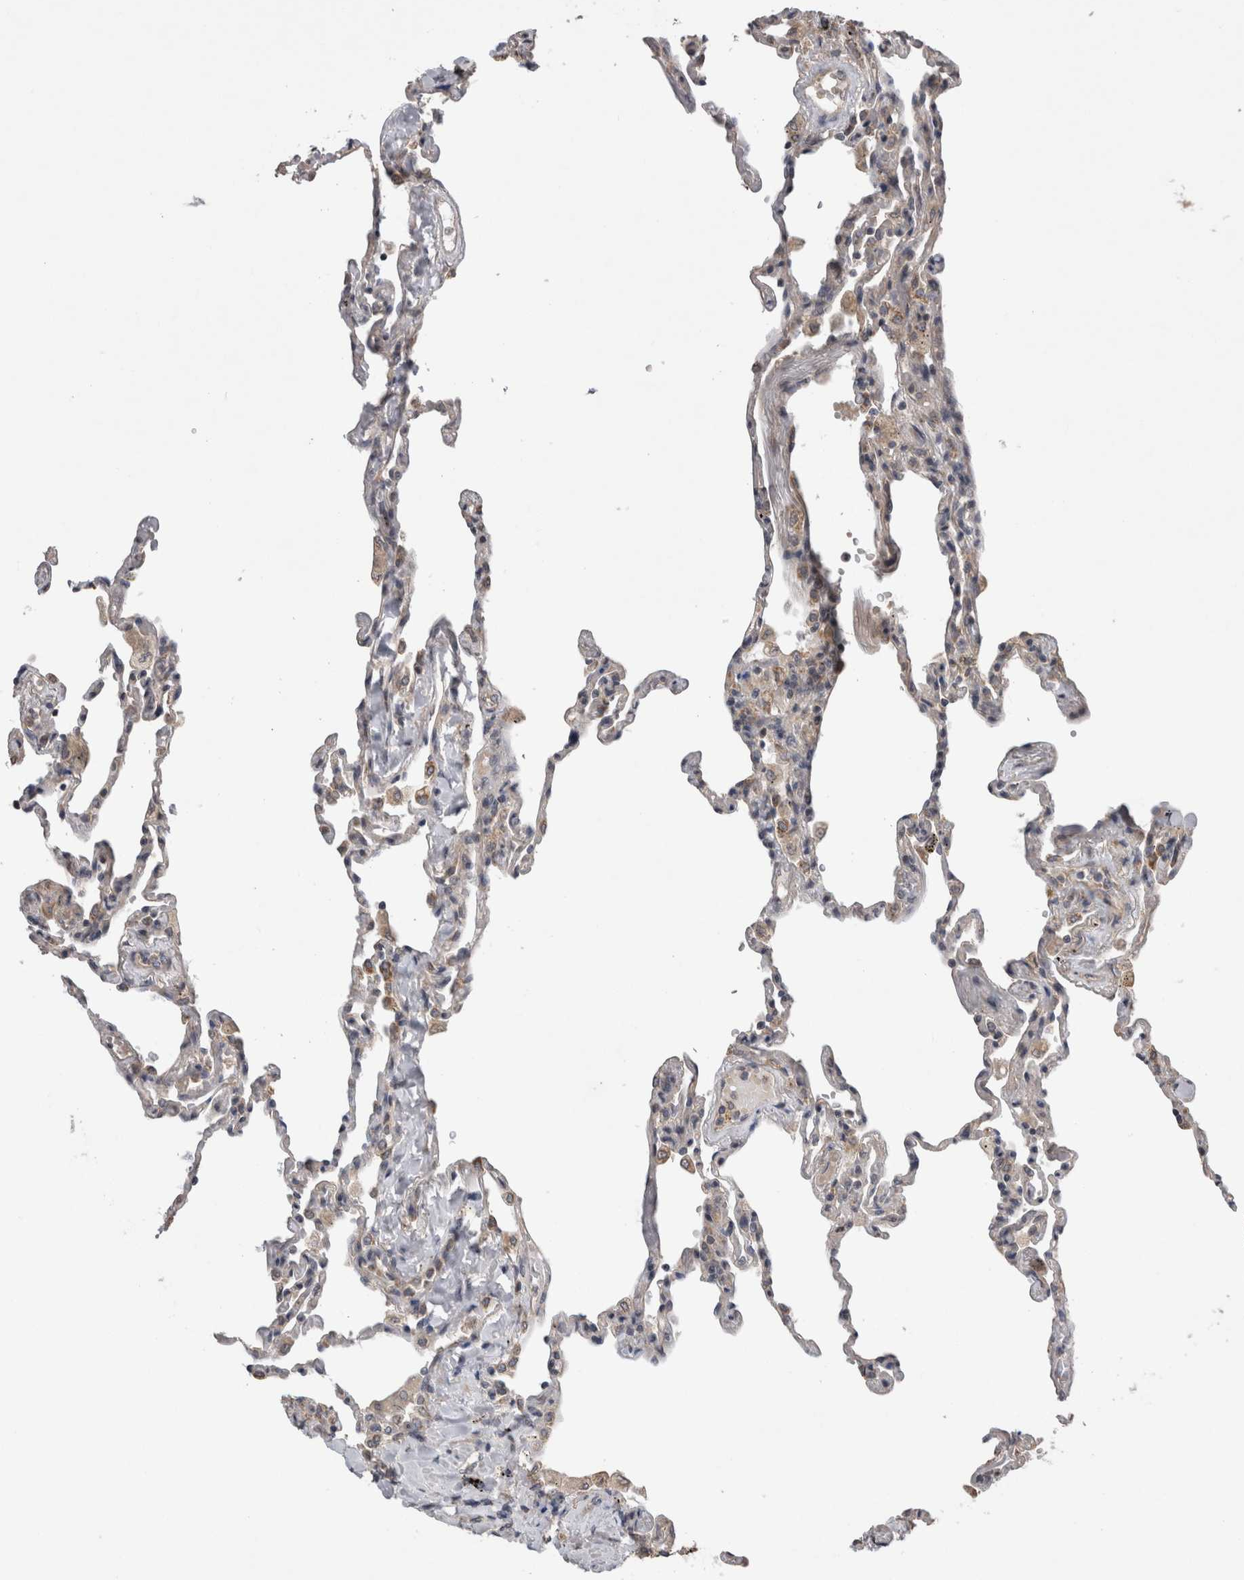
{"staining": {"intensity": "negative", "quantity": "none", "location": "none"}, "tissue": "lung", "cell_type": "Alveolar cells", "image_type": "normal", "snomed": [{"axis": "morphology", "description": "Normal tissue, NOS"}, {"axis": "topography", "description": "Lung"}], "caption": "Immunohistochemistry (IHC) image of benign lung: lung stained with DAB (3,3'-diaminobenzidine) demonstrates no significant protein expression in alveolar cells.", "gene": "ARHGAP29", "patient": {"sex": "male", "age": 59}}